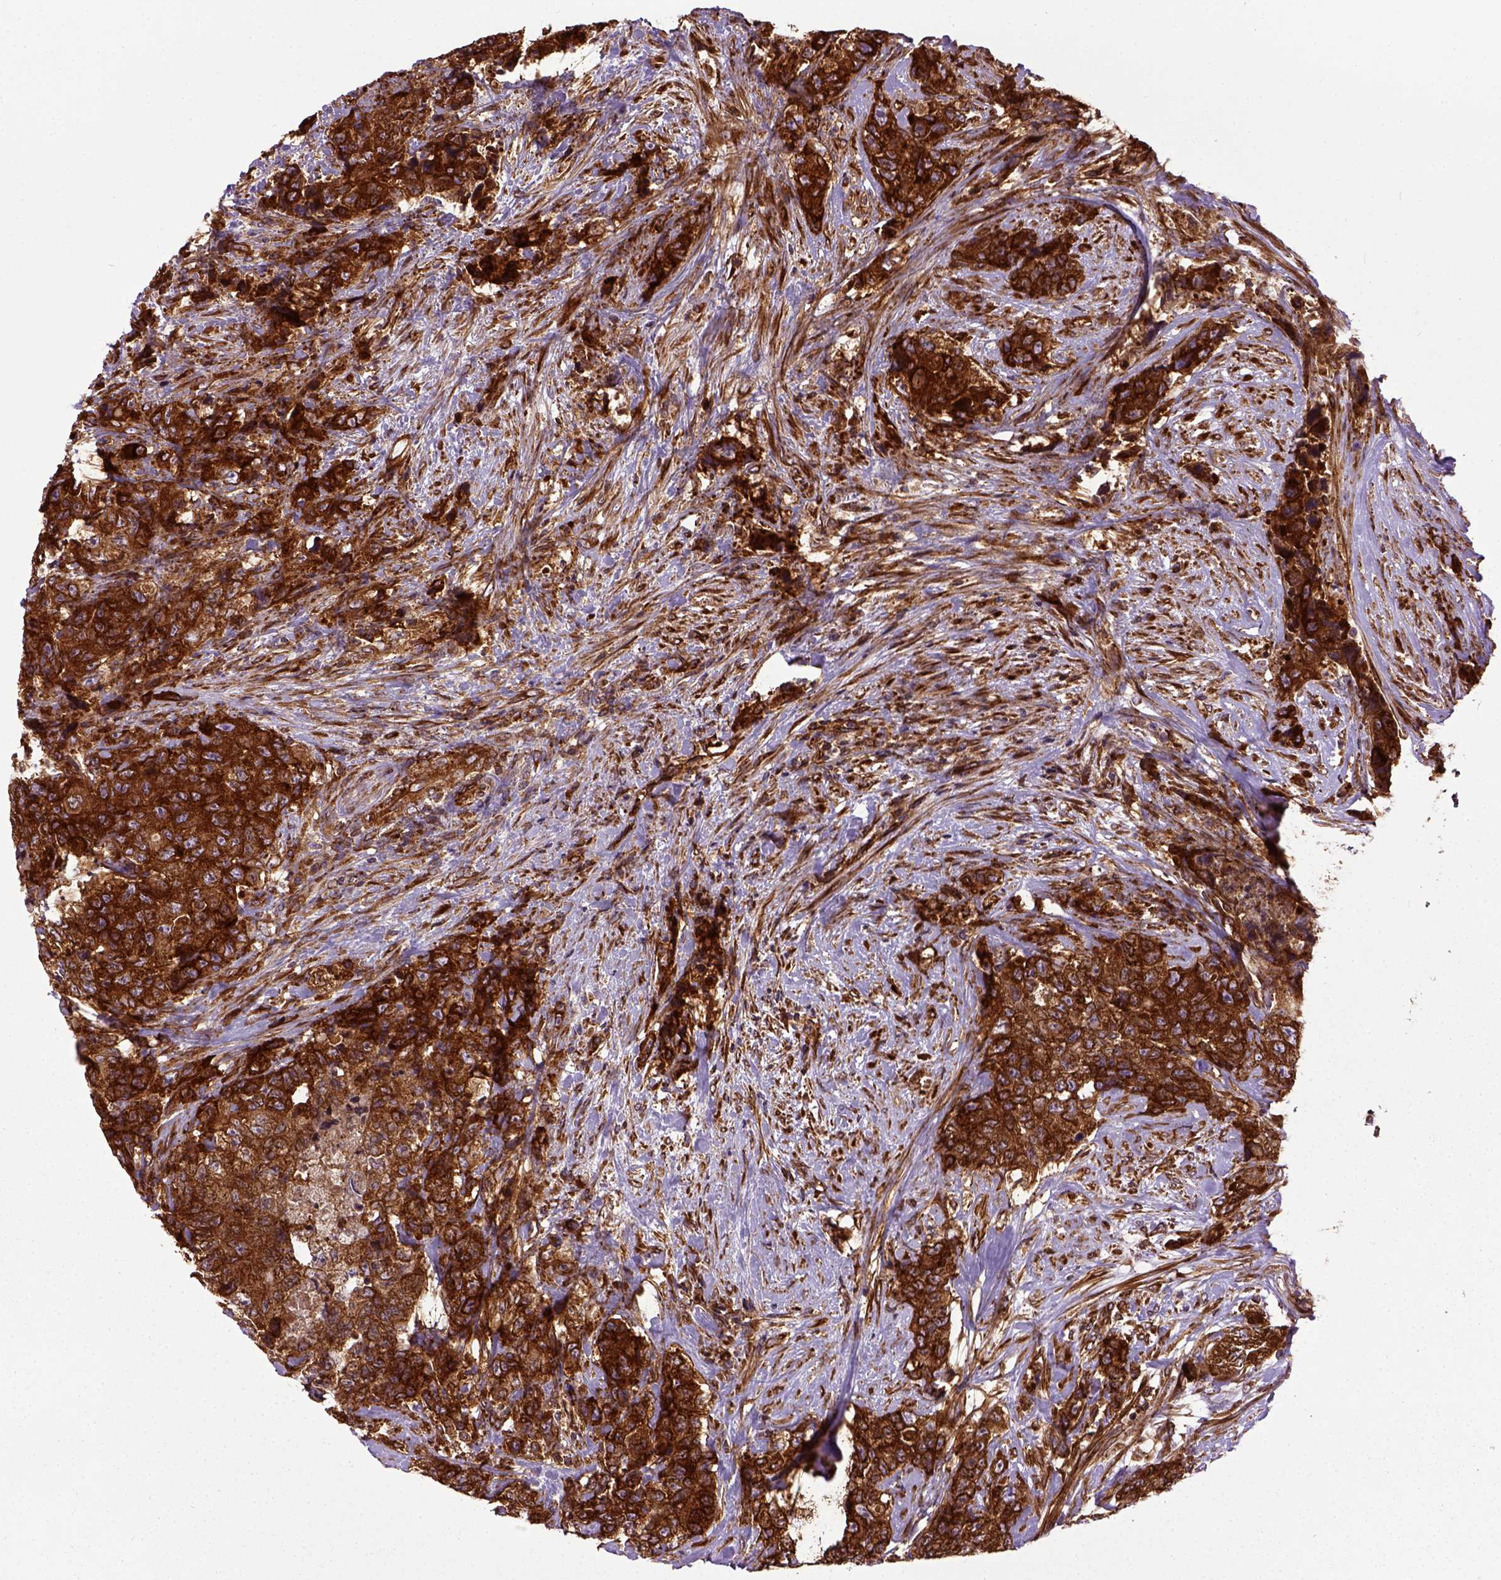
{"staining": {"intensity": "strong", "quantity": ">75%", "location": "cytoplasmic/membranous"}, "tissue": "urothelial cancer", "cell_type": "Tumor cells", "image_type": "cancer", "snomed": [{"axis": "morphology", "description": "Urothelial carcinoma, High grade"}, {"axis": "topography", "description": "Urinary bladder"}], "caption": "Urothelial cancer was stained to show a protein in brown. There is high levels of strong cytoplasmic/membranous staining in approximately >75% of tumor cells.", "gene": "CAPRIN1", "patient": {"sex": "female", "age": 78}}